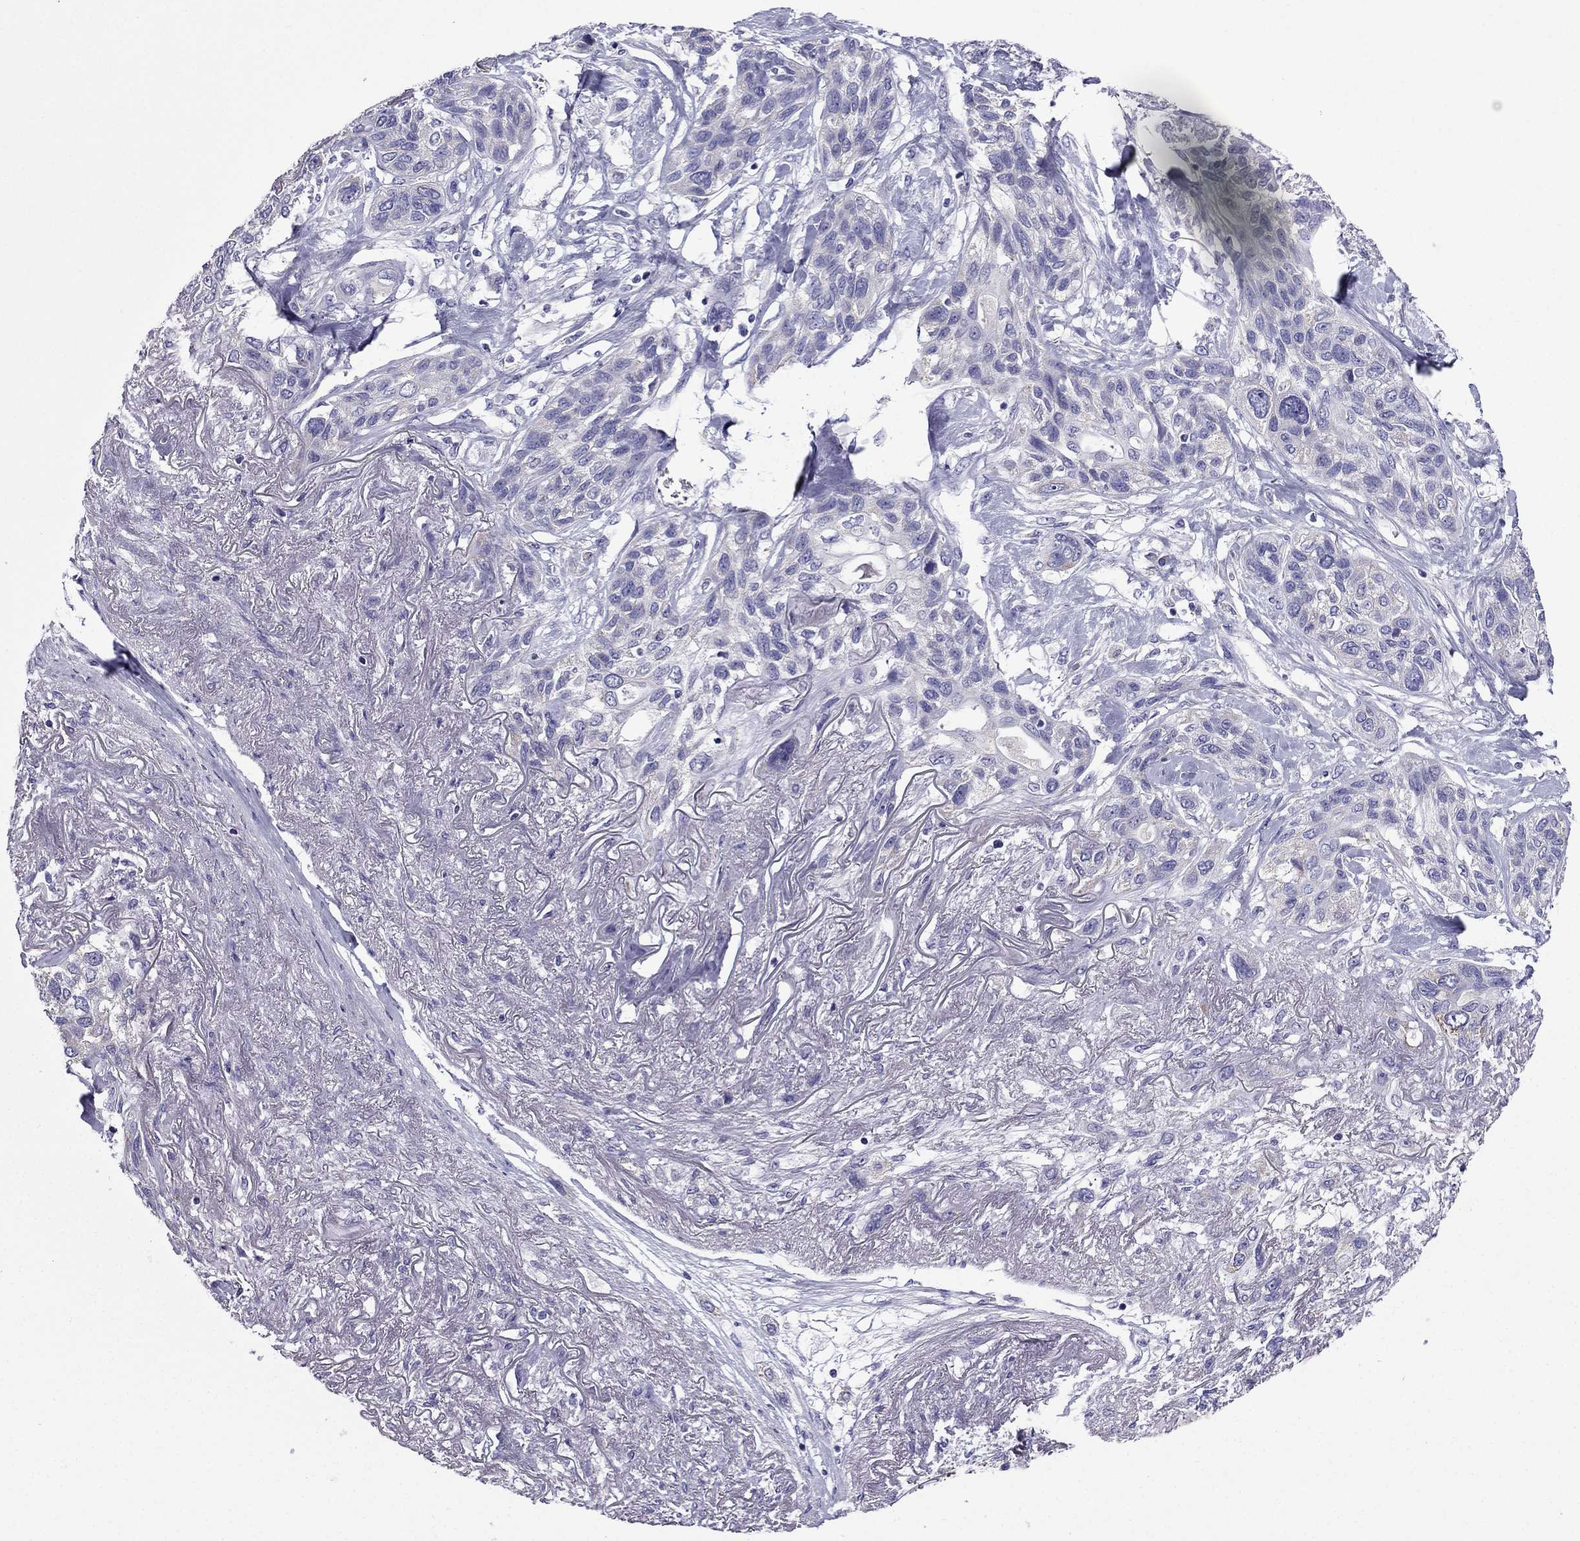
{"staining": {"intensity": "negative", "quantity": "none", "location": "none"}, "tissue": "lung cancer", "cell_type": "Tumor cells", "image_type": "cancer", "snomed": [{"axis": "morphology", "description": "Squamous cell carcinoma, NOS"}, {"axis": "topography", "description": "Lung"}], "caption": "Immunohistochemistry micrograph of human lung squamous cell carcinoma stained for a protein (brown), which demonstrates no expression in tumor cells.", "gene": "DSC1", "patient": {"sex": "female", "age": 70}}